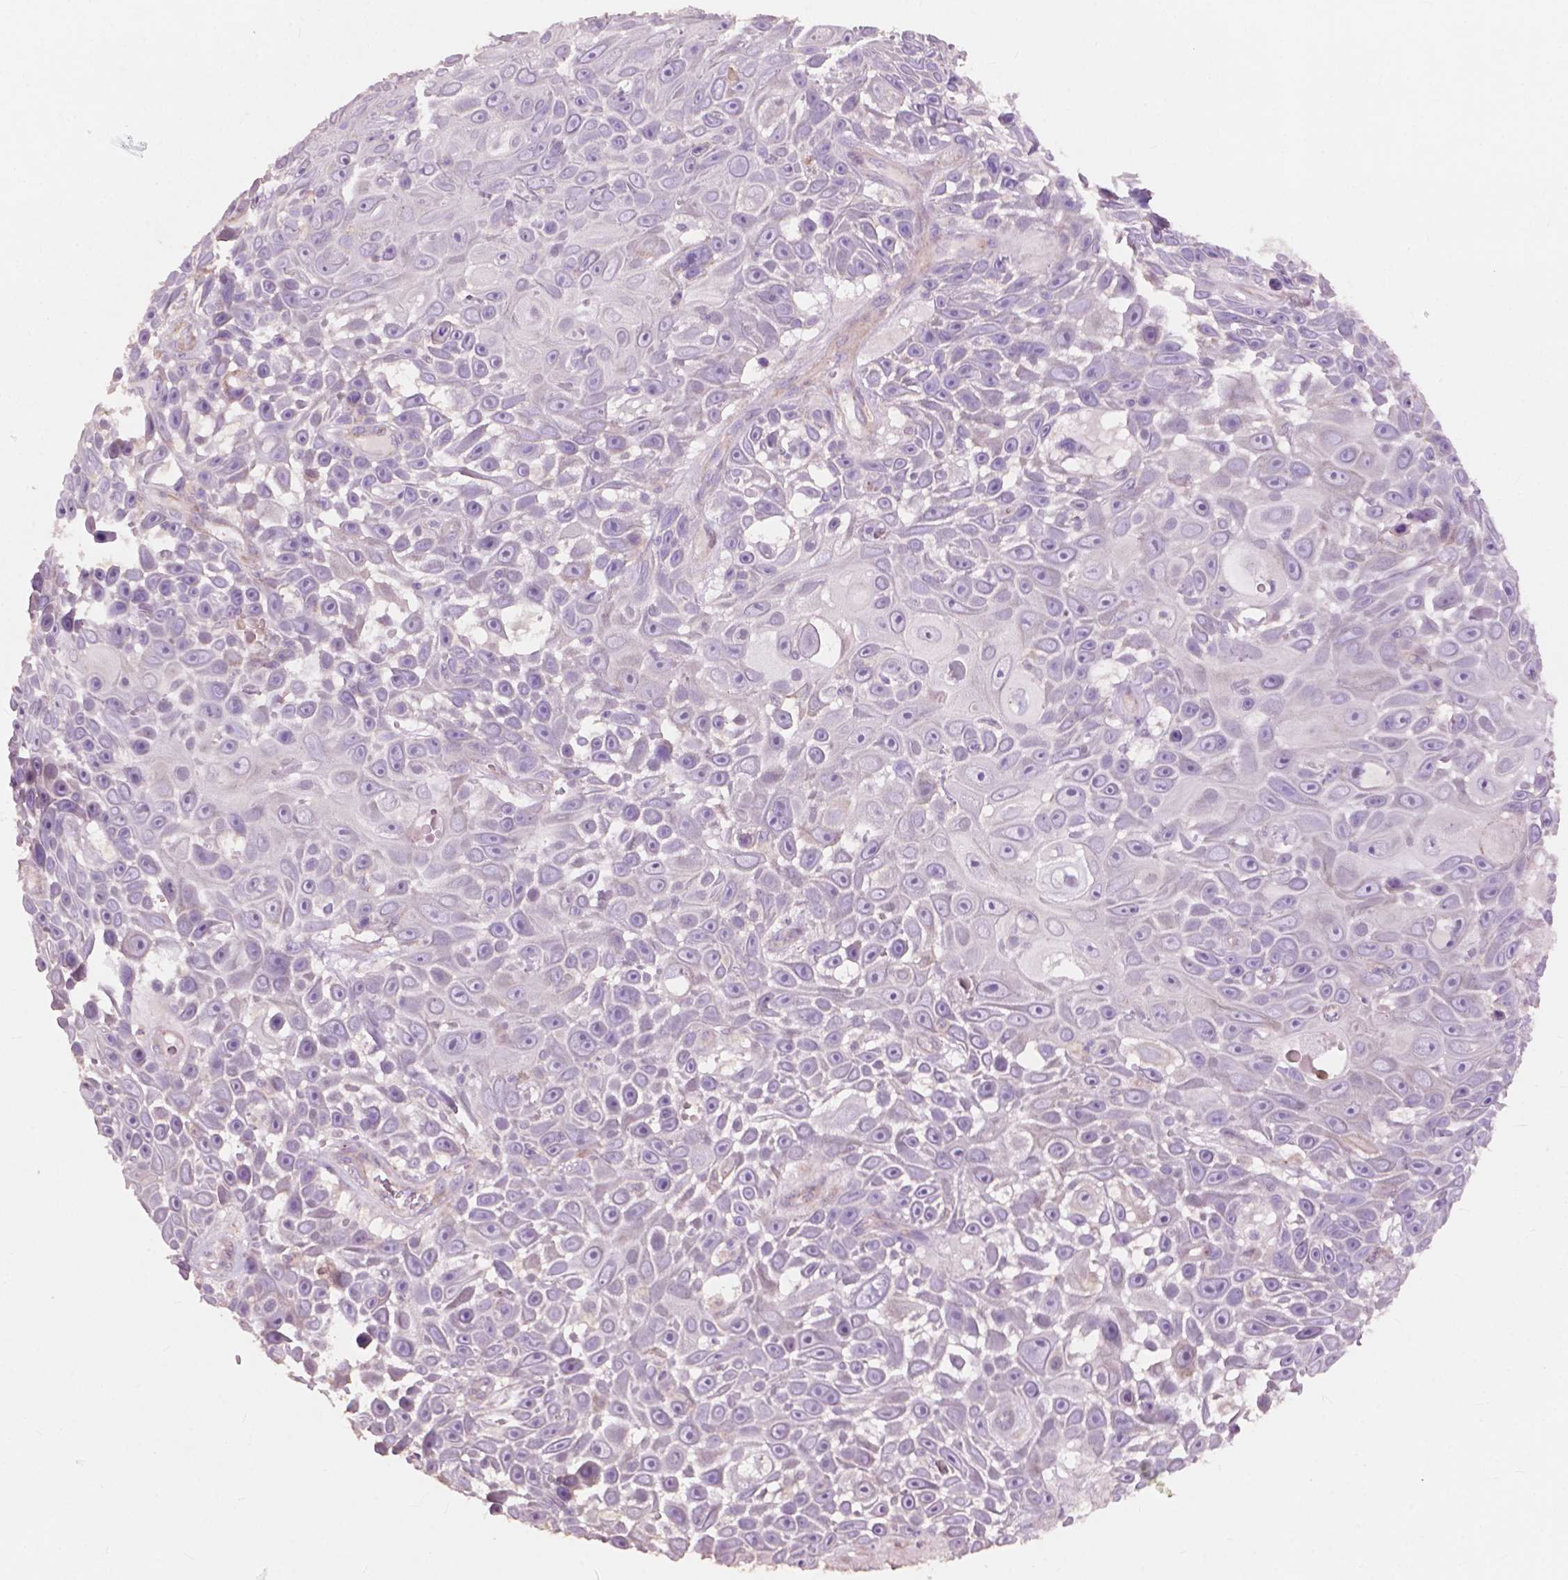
{"staining": {"intensity": "negative", "quantity": "none", "location": "none"}, "tissue": "skin cancer", "cell_type": "Tumor cells", "image_type": "cancer", "snomed": [{"axis": "morphology", "description": "Squamous cell carcinoma, NOS"}, {"axis": "topography", "description": "Skin"}], "caption": "This histopathology image is of squamous cell carcinoma (skin) stained with immunohistochemistry to label a protein in brown with the nuclei are counter-stained blue. There is no staining in tumor cells.", "gene": "FNIP1", "patient": {"sex": "male", "age": 82}}